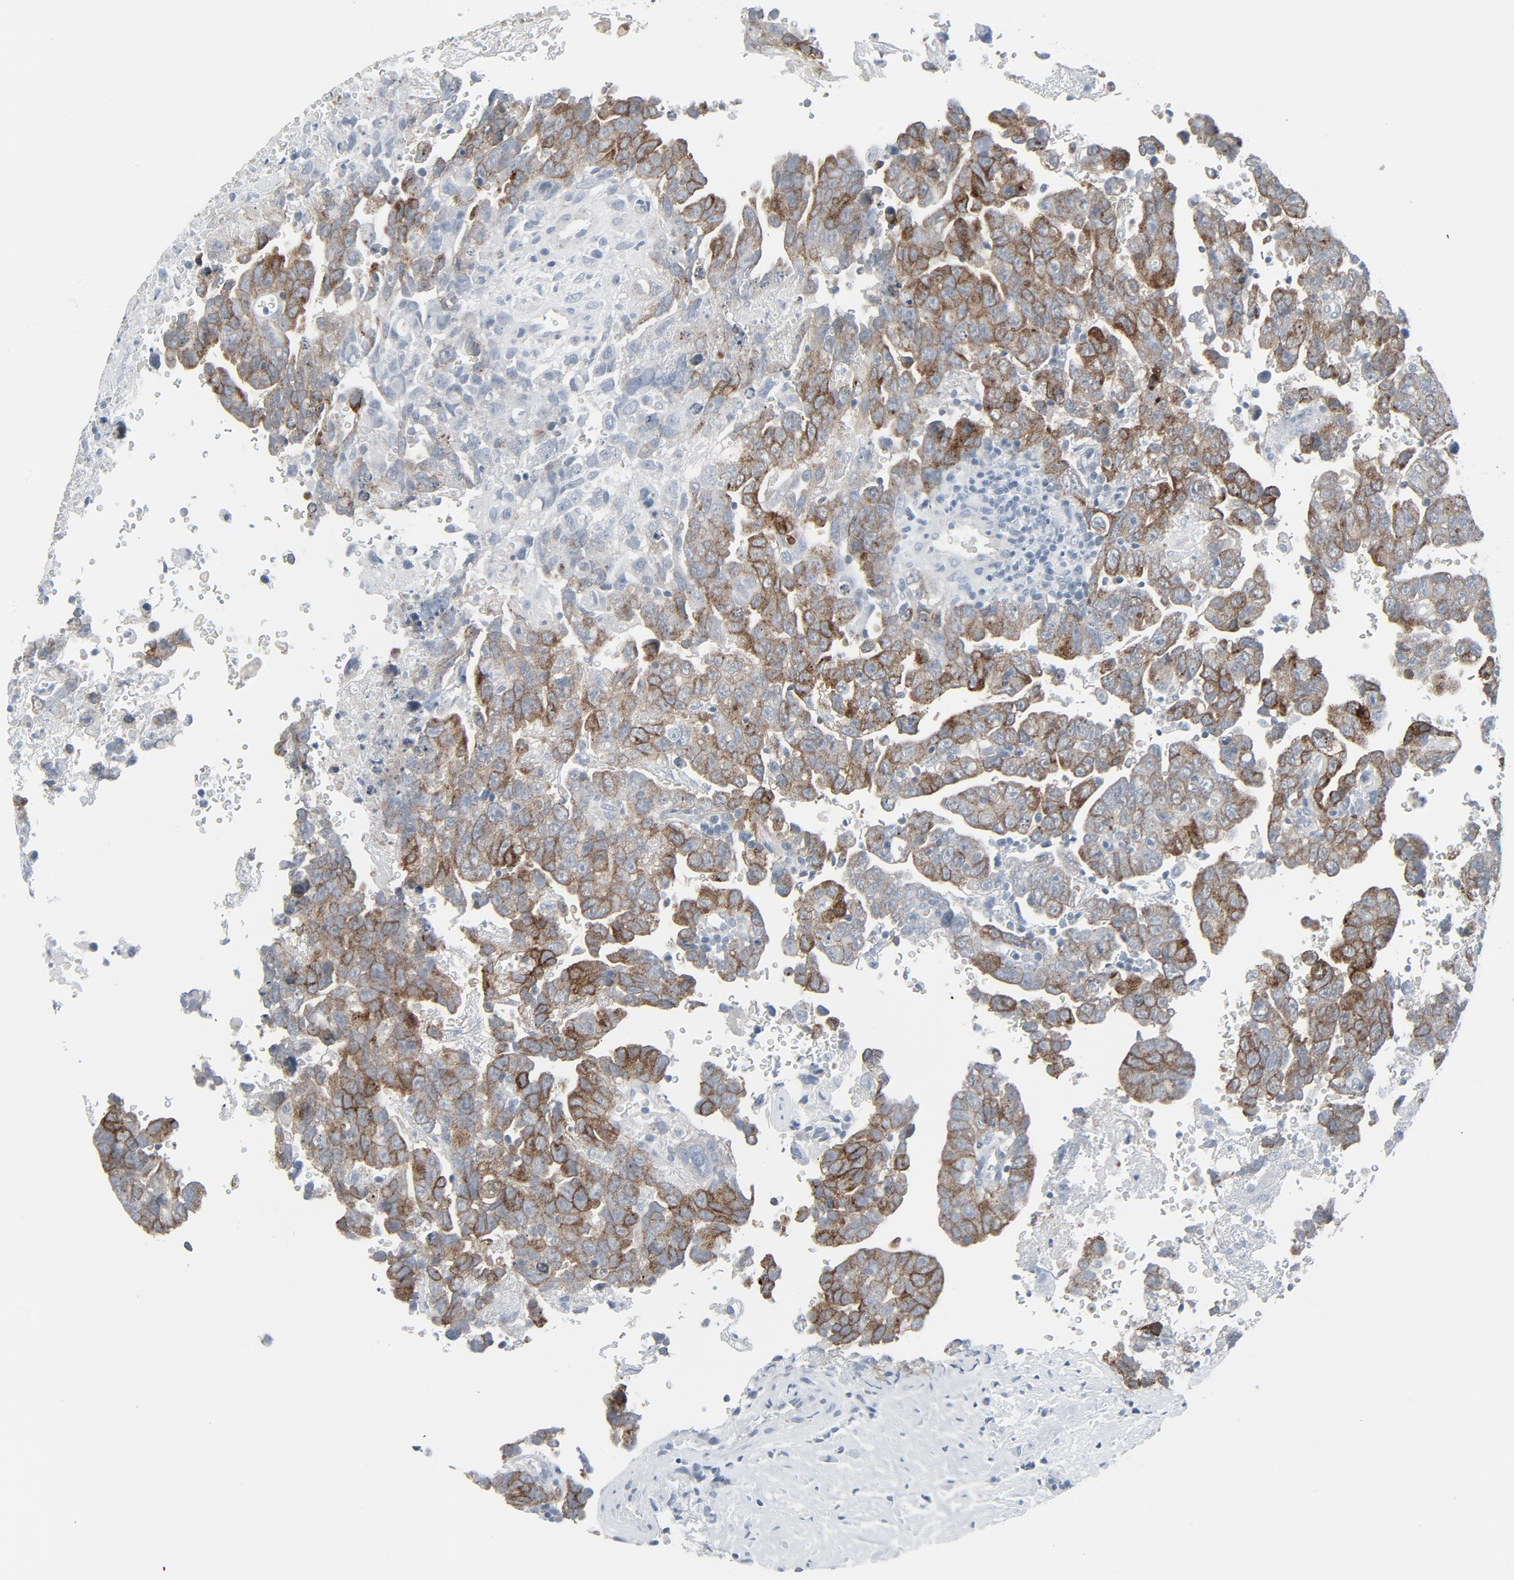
{"staining": {"intensity": "moderate", "quantity": ">75%", "location": "cytoplasmic/membranous"}, "tissue": "testis cancer", "cell_type": "Tumor cells", "image_type": "cancer", "snomed": [{"axis": "morphology", "description": "Carcinoma, Embryonal, NOS"}, {"axis": "topography", "description": "Testis"}], "caption": "Immunohistochemical staining of testis embryonal carcinoma demonstrates medium levels of moderate cytoplasmic/membranous protein staining in about >75% of tumor cells.", "gene": "FGFR3", "patient": {"sex": "male", "age": 28}}